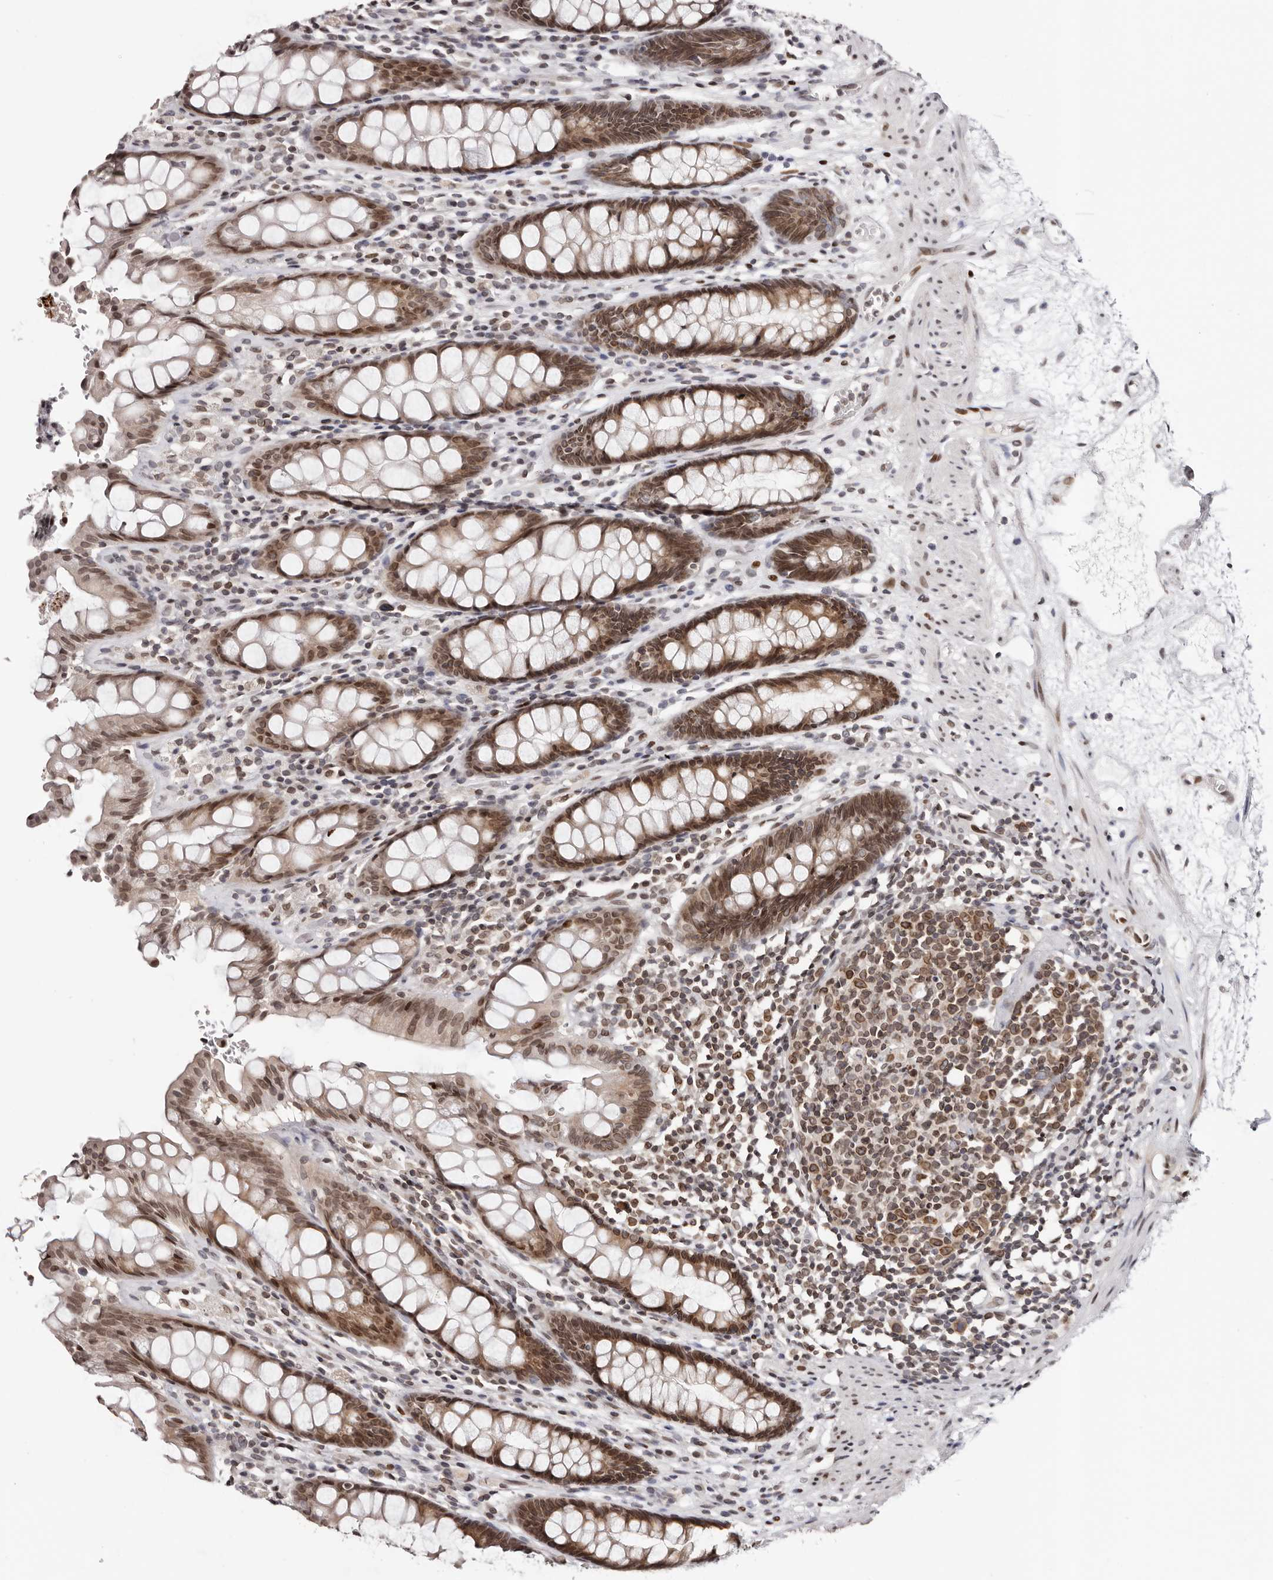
{"staining": {"intensity": "strong", "quantity": ">75%", "location": "cytoplasmic/membranous,nuclear"}, "tissue": "rectum", "cell_type": "Glandular cells", "image_type": "normal", "snomed": [{"axis": "morphology", "description": "Normal tissue, NOS"}, {"axis": "topography", "description": "Rectum"}], "caption": "The photomicrograph exhibits staining of benign rectum, revealing strong cytoplasmic/membranous,nuclear protein positivity (brown color) within glandular cells. (DAB IHC, brown staining for protein, blue staining for nuclei).", "gene": "NUP153", "patient": {"sex": "male", "age": 64}}